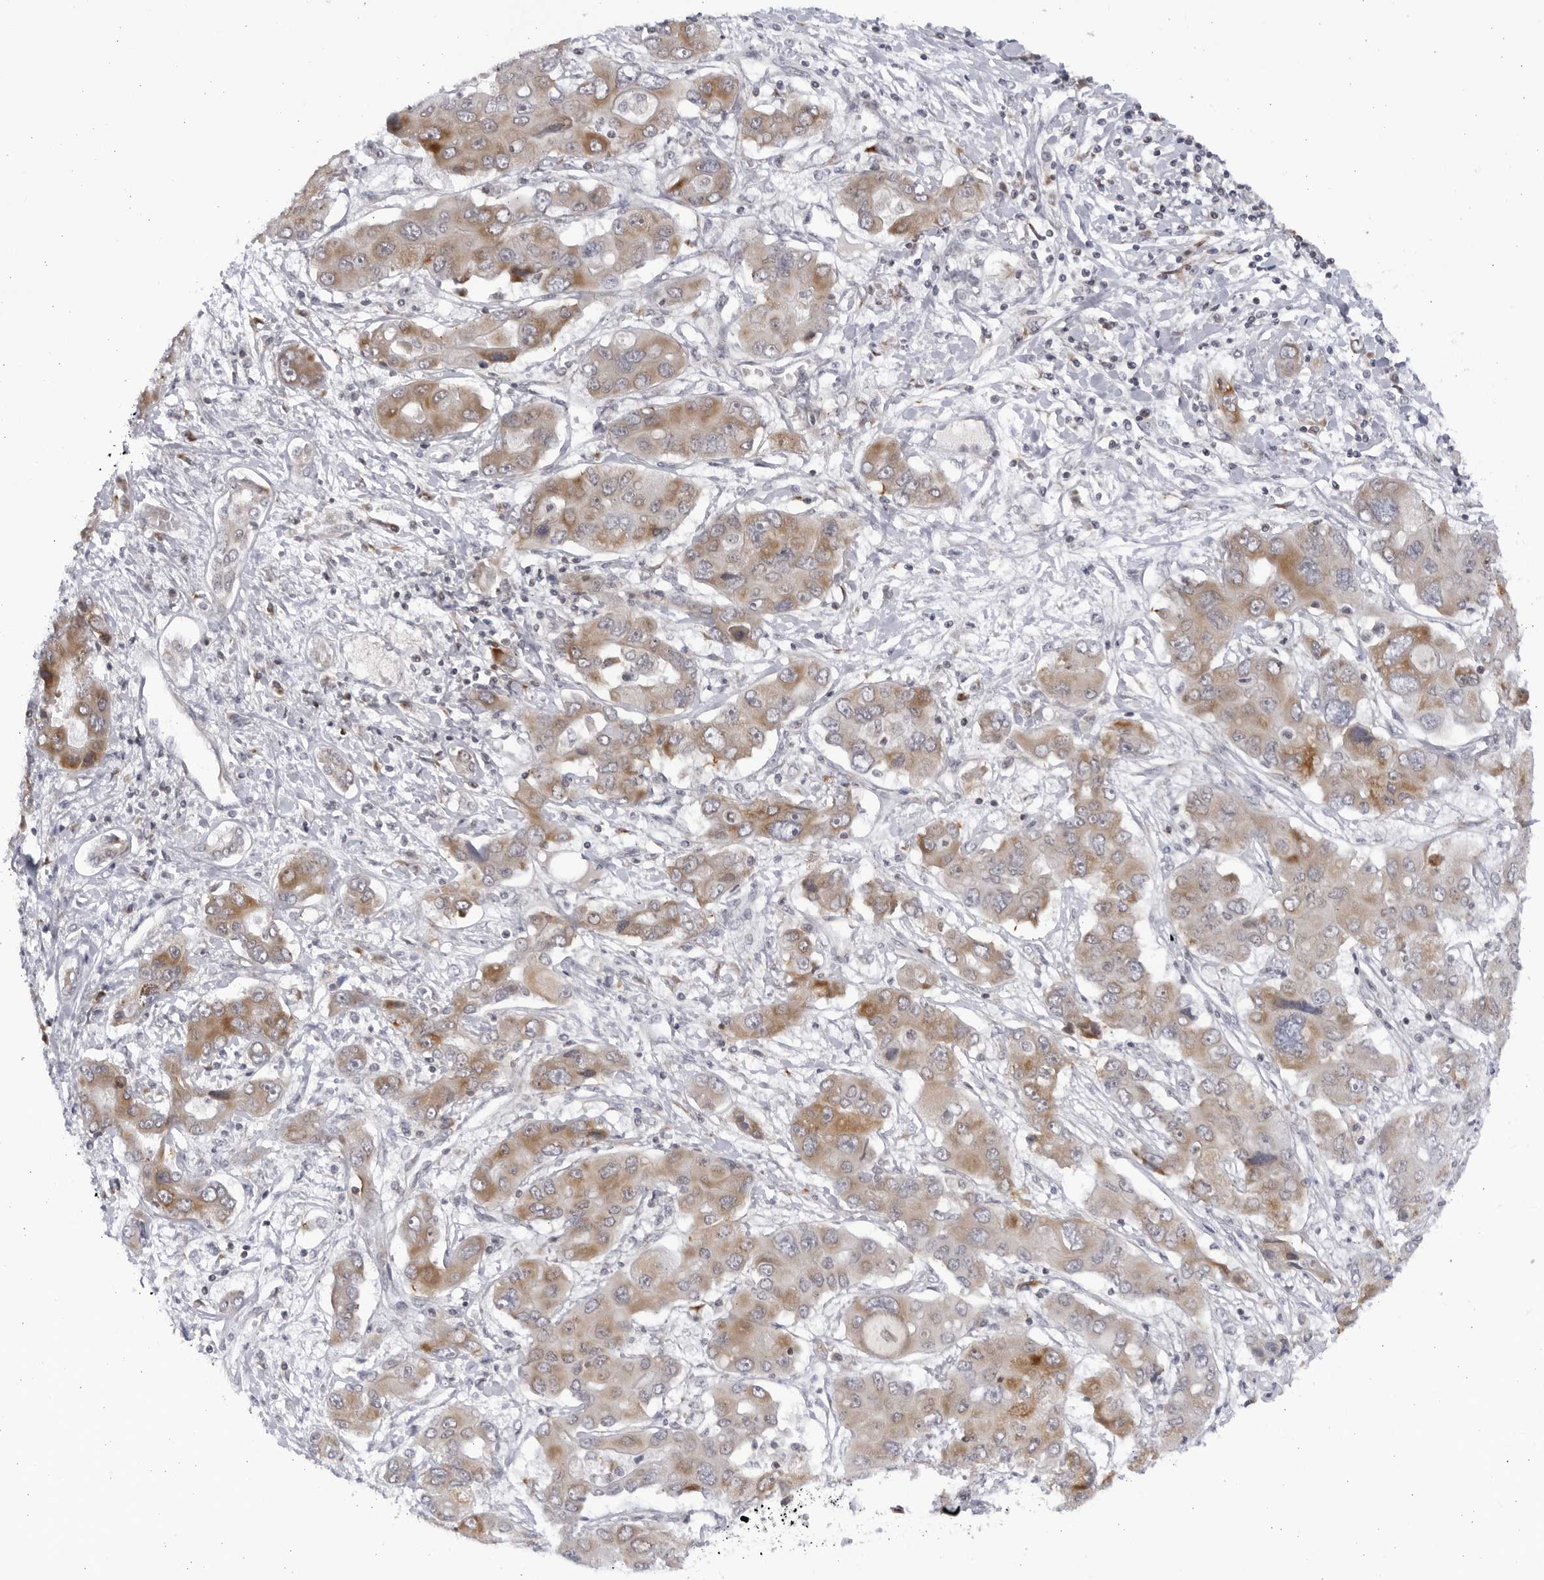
{"staining": {"intensity": "moderate", "quantity": ">75%", "location": "cytoplasmic/membranous"}, "tissue": "liver cancer", "cell_type": "Tumor cells", "image_type": "cancer", "snomed": [{"axis": "morphology", "description": "Cholangiocarcinoma"}, {"axis": "topography", "description": "Liver"}], "caption": "Immunohistochemistry (IHC) (DAB (3,3'-diaminobenzidine)) staining of human liver cholangiocarcinoma demonstrates moderate cytoplasmic/membranous protein staining in about >75% of tumor cells.", "gene": "SLC25A22", "patient": {"sex": "male", "age": 67}}